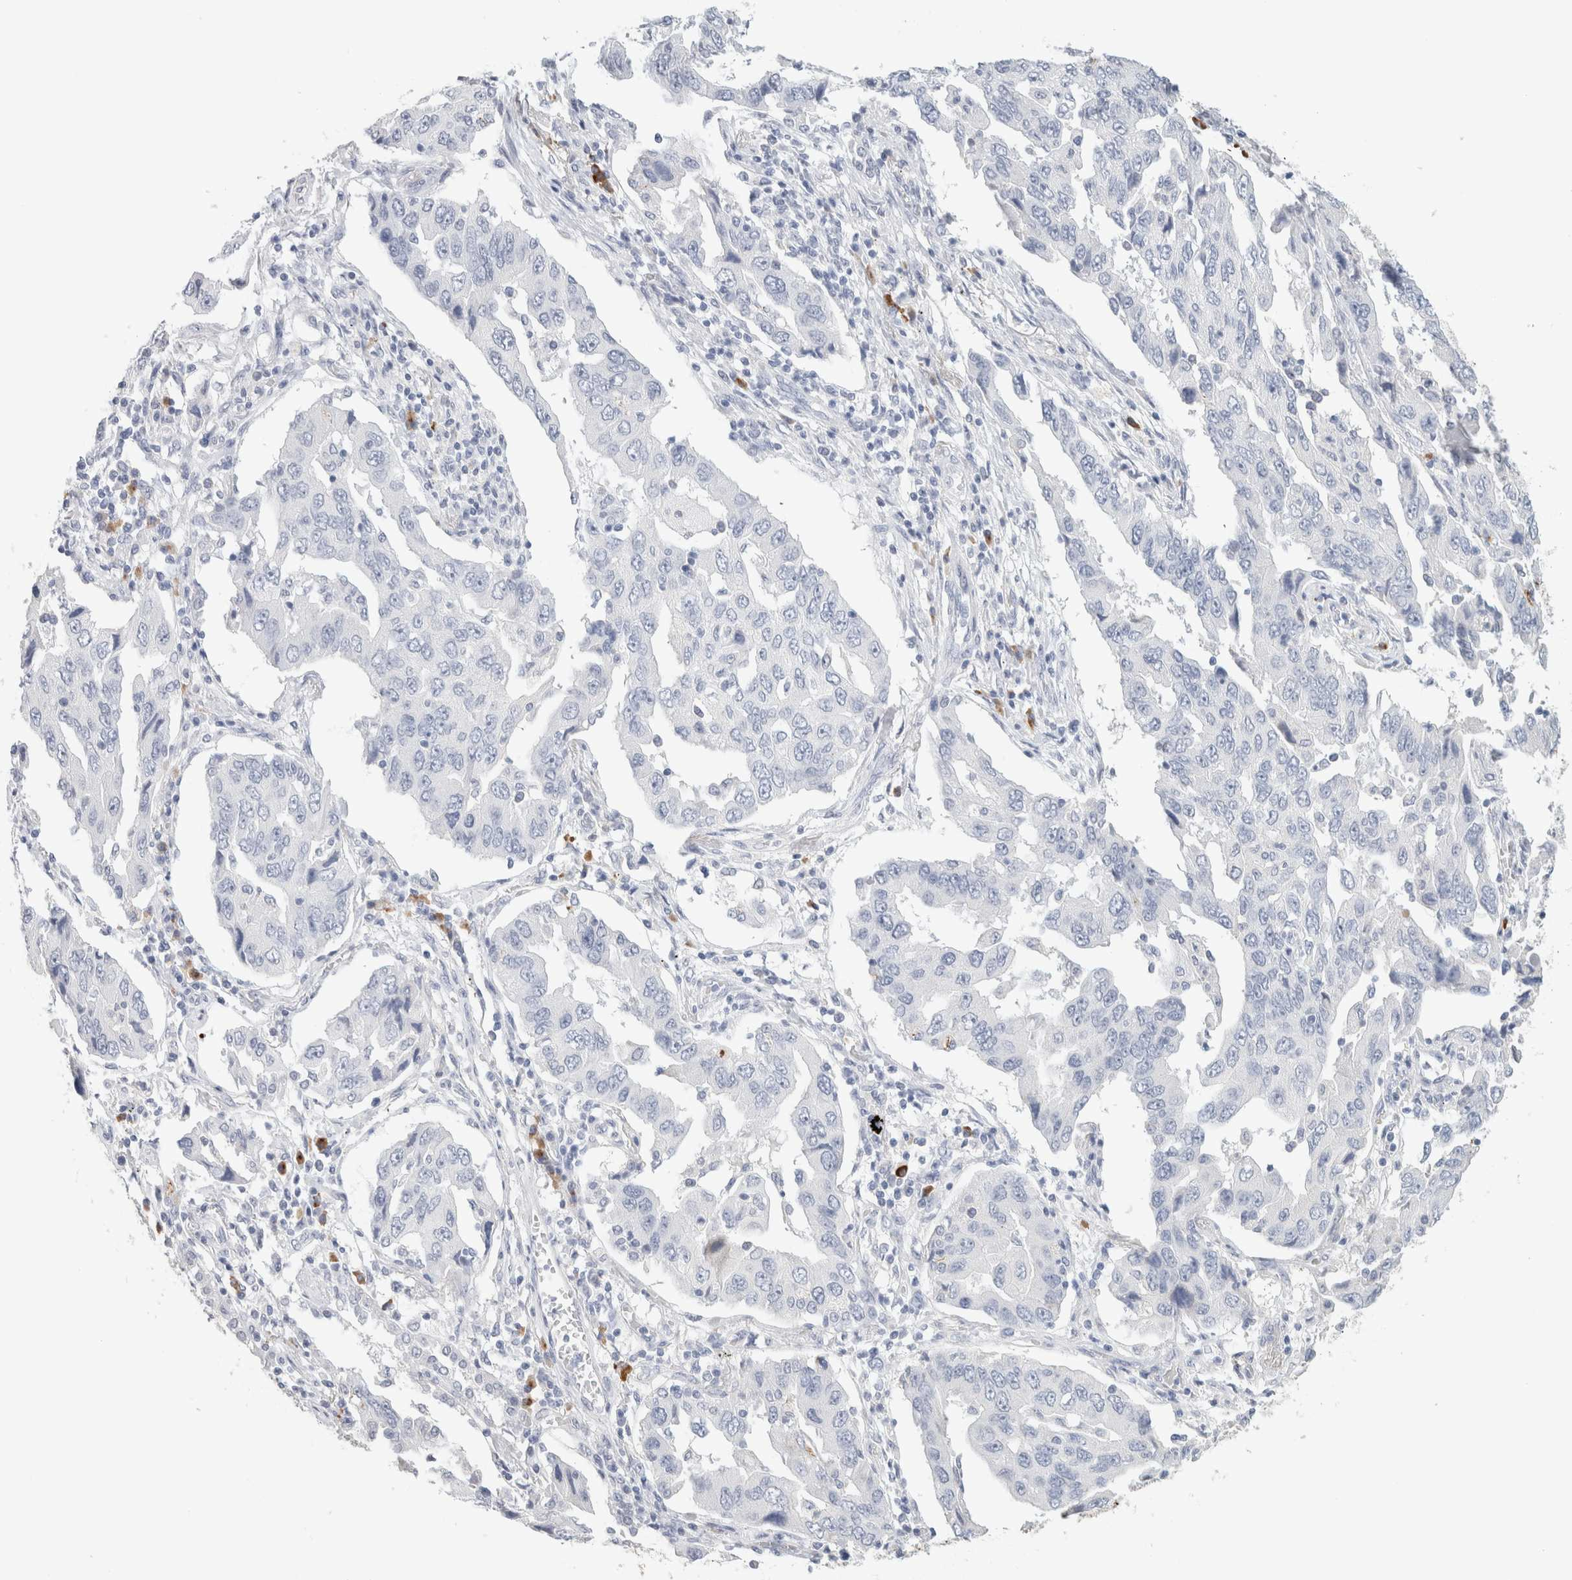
{"staining": {"intensity": "negative", "quantity": "none", "location": "none"}, "tissue": "lung cancer", "cell_type": "Tumor cells", "image_type": "cancer", "snomed": [{"axis": "morphology", "description": "Adenocarcinoma, NOS"}, {"axis": "topography", "description": "Lung"}], "caption": "The micrograph displays no significant positivity in tumor cells of lung adenocarcinoma.", "gene": "IL6", "patient": {"sex": "female", "age": 65}}